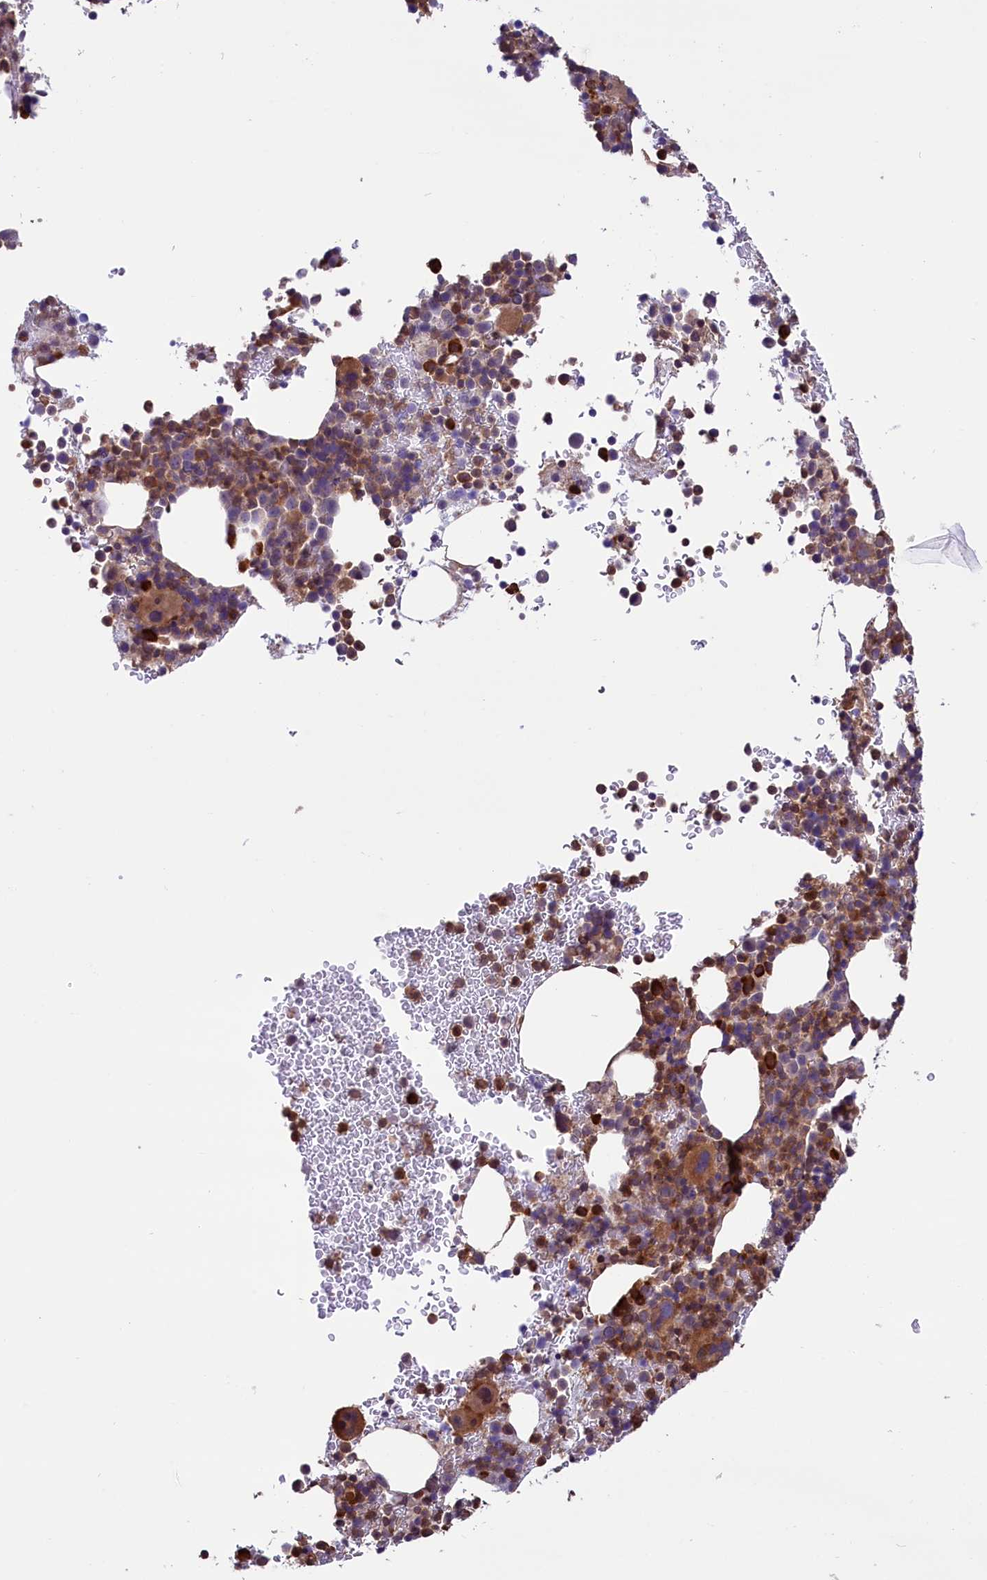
{"staining": {"intensity": "moderate", "quantity": "25%-75%", "location": "cytoplasmic/membranous"}, "tissue": "bone marrow", "cell_type": "Hematopoietic cells", "image_type": "normal", "snomed": [{"axis": "morphology", "description": "Normal tissue, NOS"}, {"axis": "topography", "description": "Bone marrow"}], "caption": "A medium amount of moderate cytoplasmic/membranous expression is appreciated in about 25%-75% of hematopoietic cells in normal bone marrow. The protein is shown in brown color, while the nuclei are stained blue.", "gene": "RIC8A", "patient": {"sex": "female", "age": 82}}